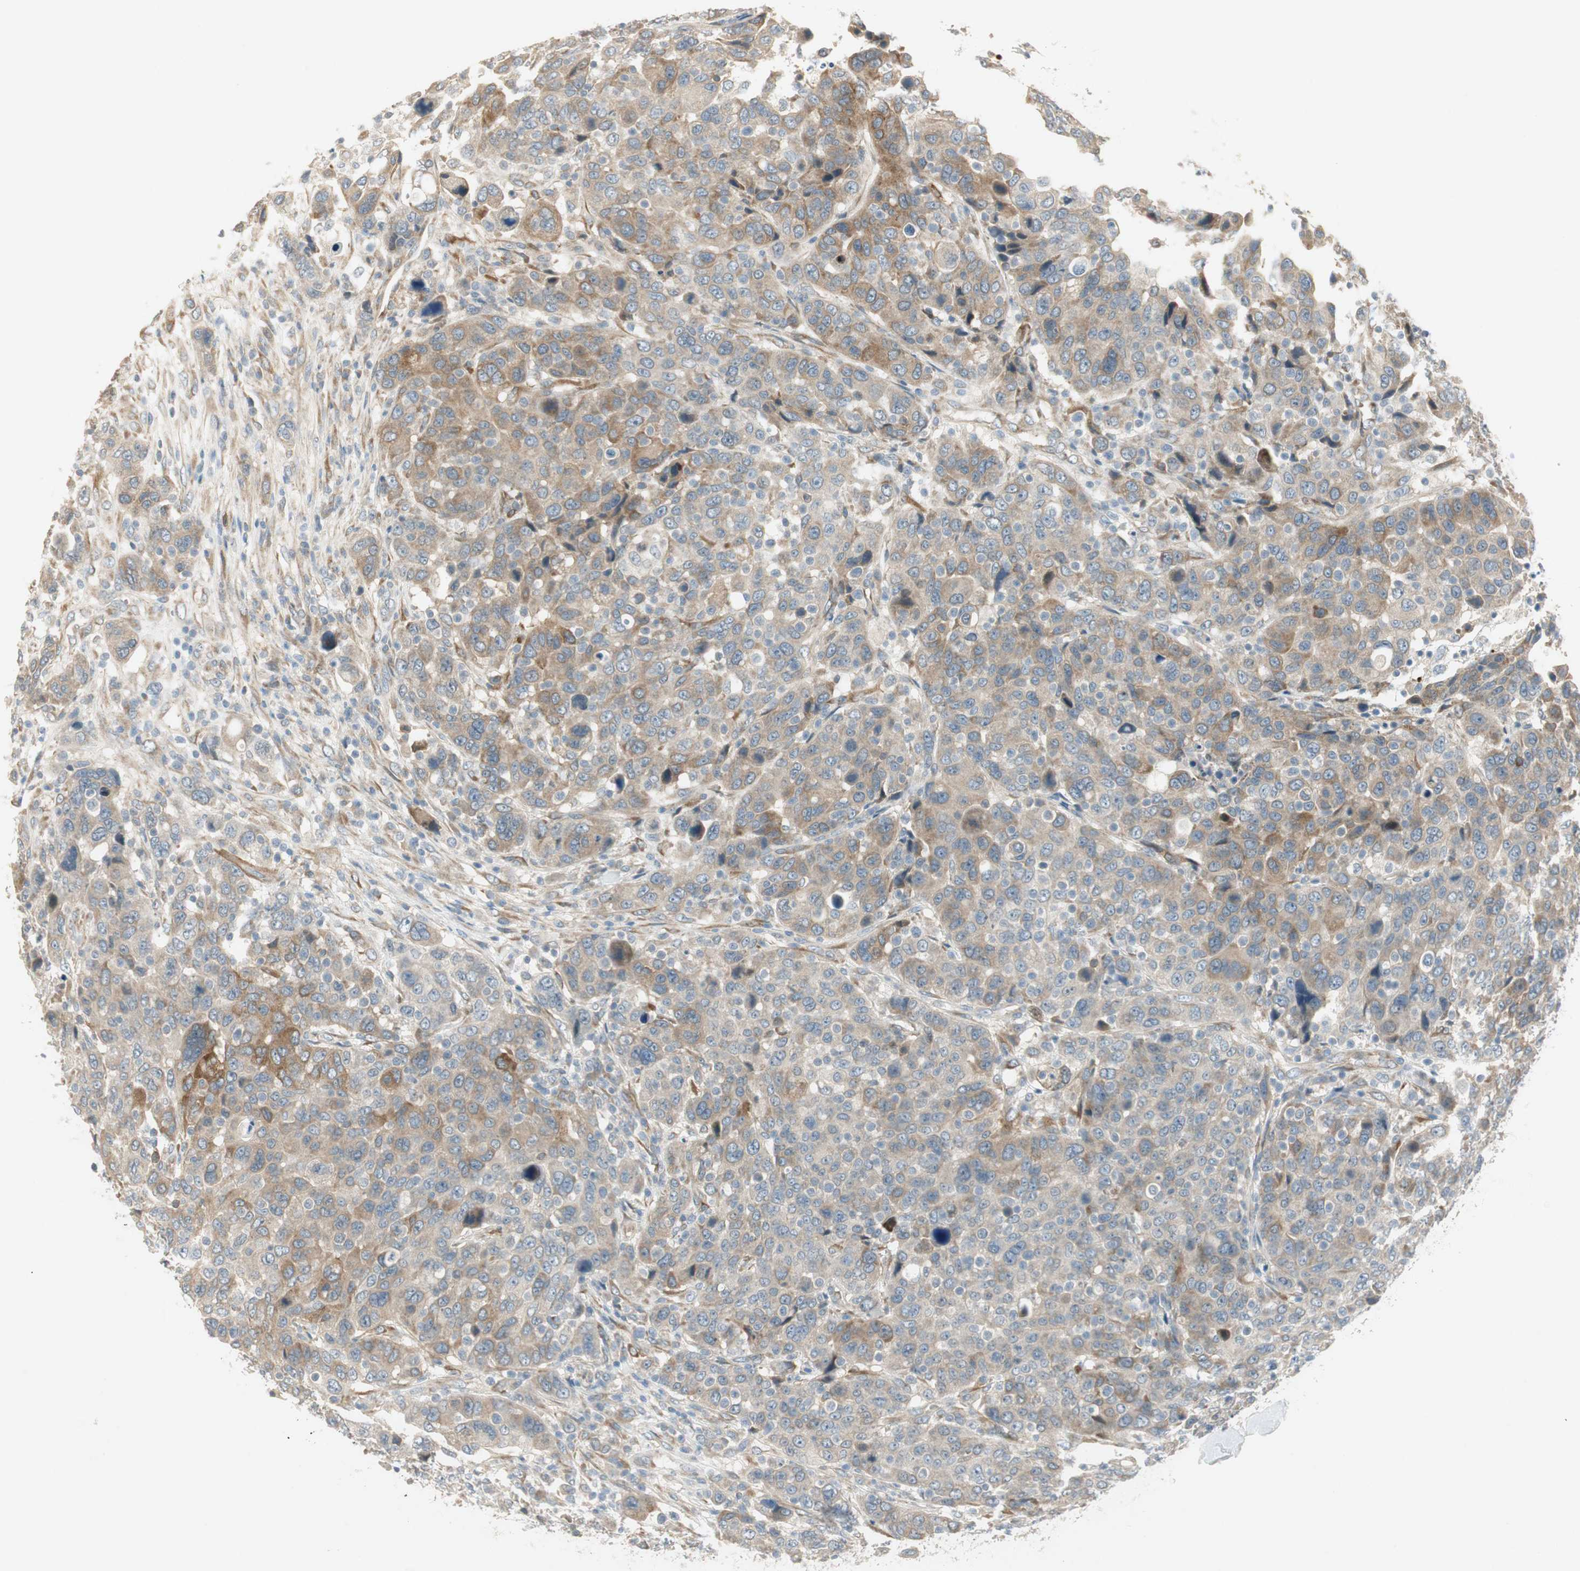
{"staining": {"intensity": "moderate", "quantity": ">75%", "location": "cytoplasmic/membranous"}, "tissue": "breast cancer", "cell_type": "Tumor cells", "image_type": "cancer", "snomed": [{"axis": "morphology", "description": "Duct carcinoma"}, {"axis": "topography", "description": "Breast"}], "caption": "Immunohistochemistry micrograph of breast intraductal carcinoma stained for a protein (brown), which shows medium levels of moderate cytoplasmic/membranous positivity in approximately >75% of tumor cells.", "gene": "STON1-GTF2A1L", "patient": {"sex": "female", "age": 37}}